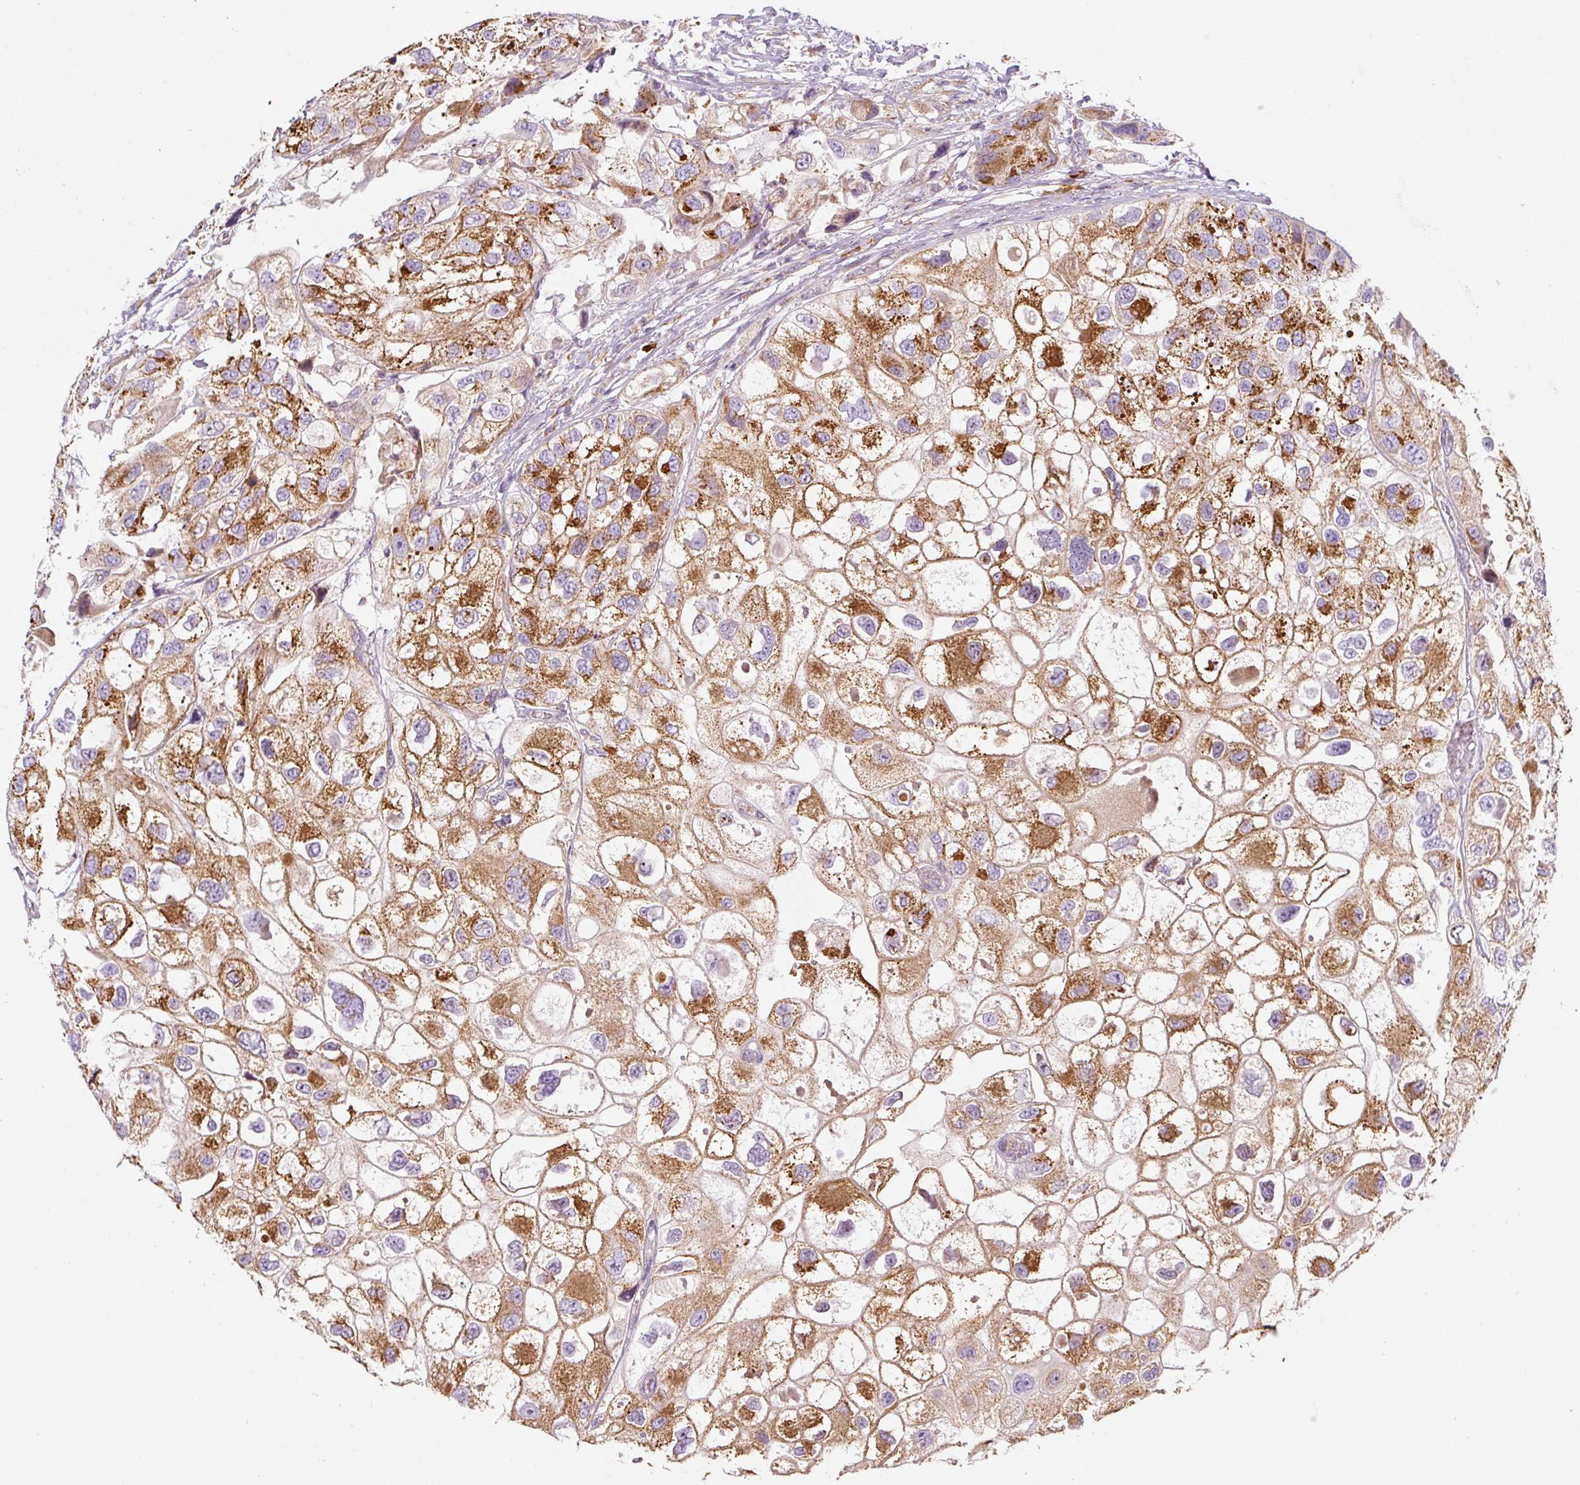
{"staining": {"intensity": "strong", "quantity": ">75%", "location": "cytoplasmic/membranous"}, "tissue": "urothelial cancer", "cell_type": "Tumor cells", "image_type": "cancer", "snomed": [{"axis": "morphology", "description": "Urothelial carcinoma, High grade"}, {"axis": "topography", "description": "Urinary bladder"}], "caption": "Approximately >75% of tumor cells in human urothelial cancer reveal strong cytoplasmic/membranous protein expression as visualized by brown immunohistochemical staining.", "gene": "MORN4", "patient": {"sex": "female", "age": 64}}